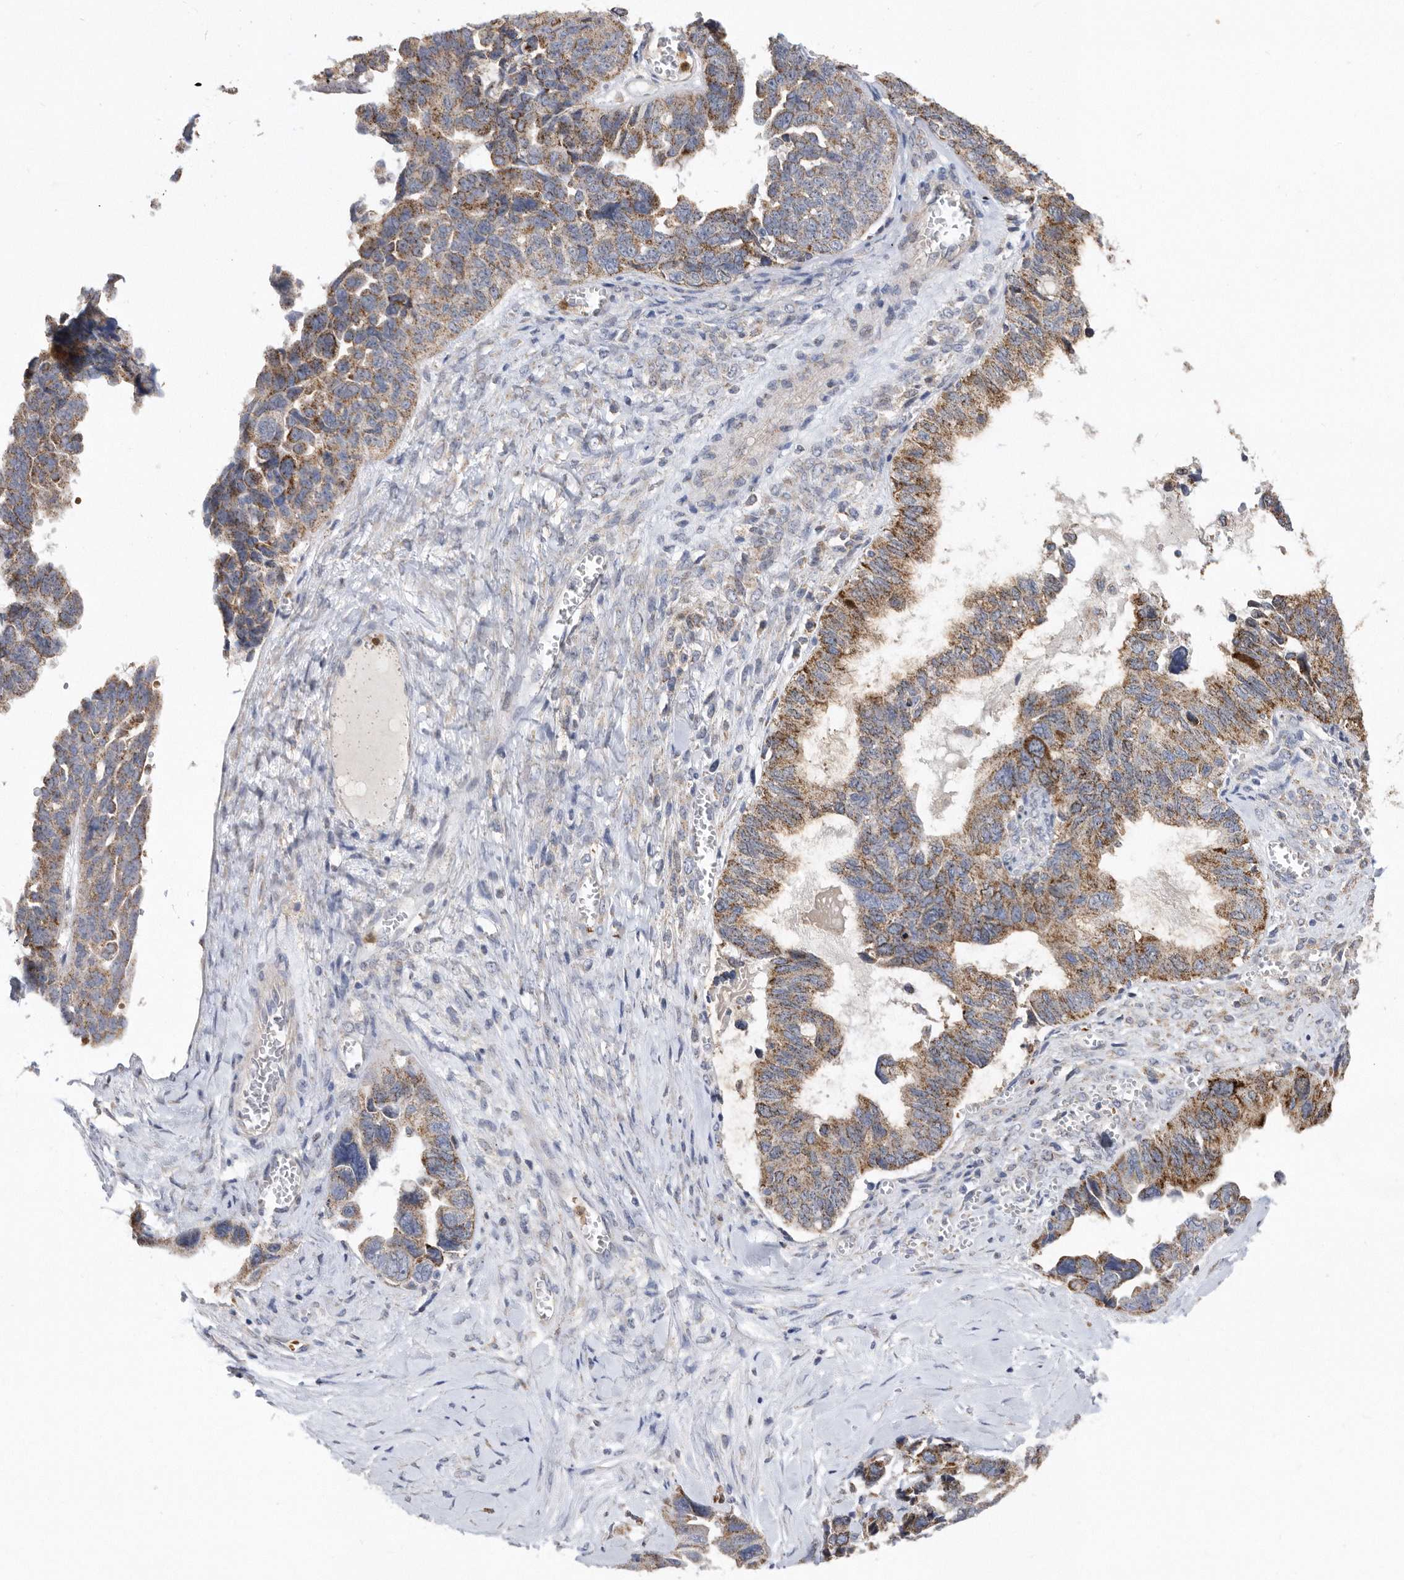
{"staining": {"intensity": "moderate", "quantity": ">75%", "location": "cytoplasmic/membranous"}, "tissue": "ovarian cancer", "cell_type": "Tumor cells", "image_type": "cancer", "snomed": [{"axis": "morphology", "description": "Cystadenocarcinoma, serous, NOS"}, {"axis": "topography", "description": "Ovary"}], "caption": "Serous cystadenocarcinoma (ovarian) tissue demonstrates moderate cytoplasmic/membranous expression in about >75% of tumor cells (DAB = brown stain, brightfield microscopy at high magnification).", "gene": "CRISPLD2", "patient": {"sex": "female", "age": 79}}